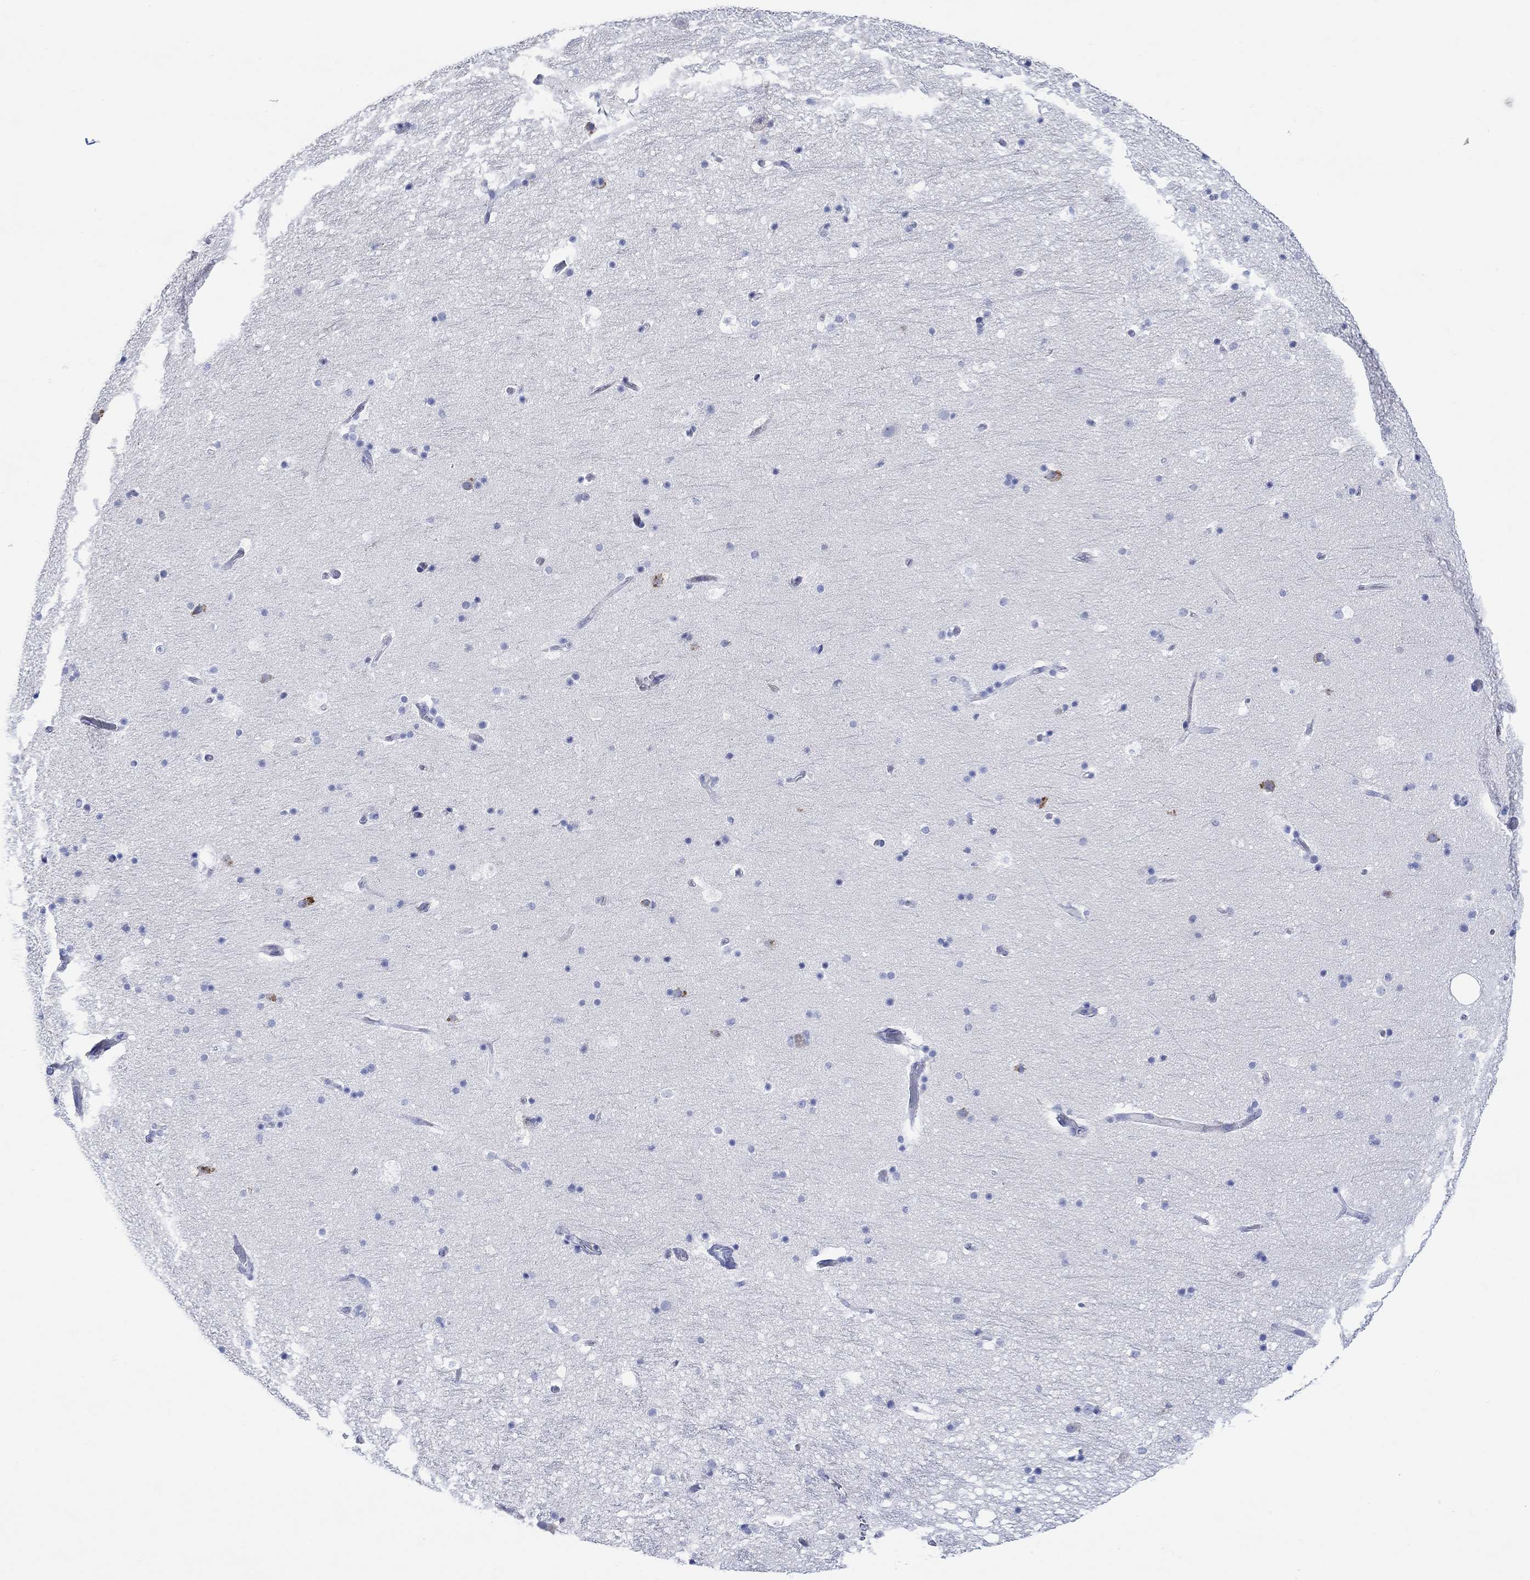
{"staining": {"intensity": "negative", "quantity": "none", "location": "none"}, "tissue": "hippocampus", "cell_type": "Glial cells", "image_type": "normal", "snomed": [{"axis": "morphology", "description": "Normal tissue, NOS"}, {"axis": "topography", "description": "Hippocampus"}], "caption": "Image shows no protein expression in glial cells of normal hippocampus. (Immunohistochemistry, brightfield microscopy, high magnification).", "gene": "P2RY6", "patient": {"sex": "male", "age": 51}}